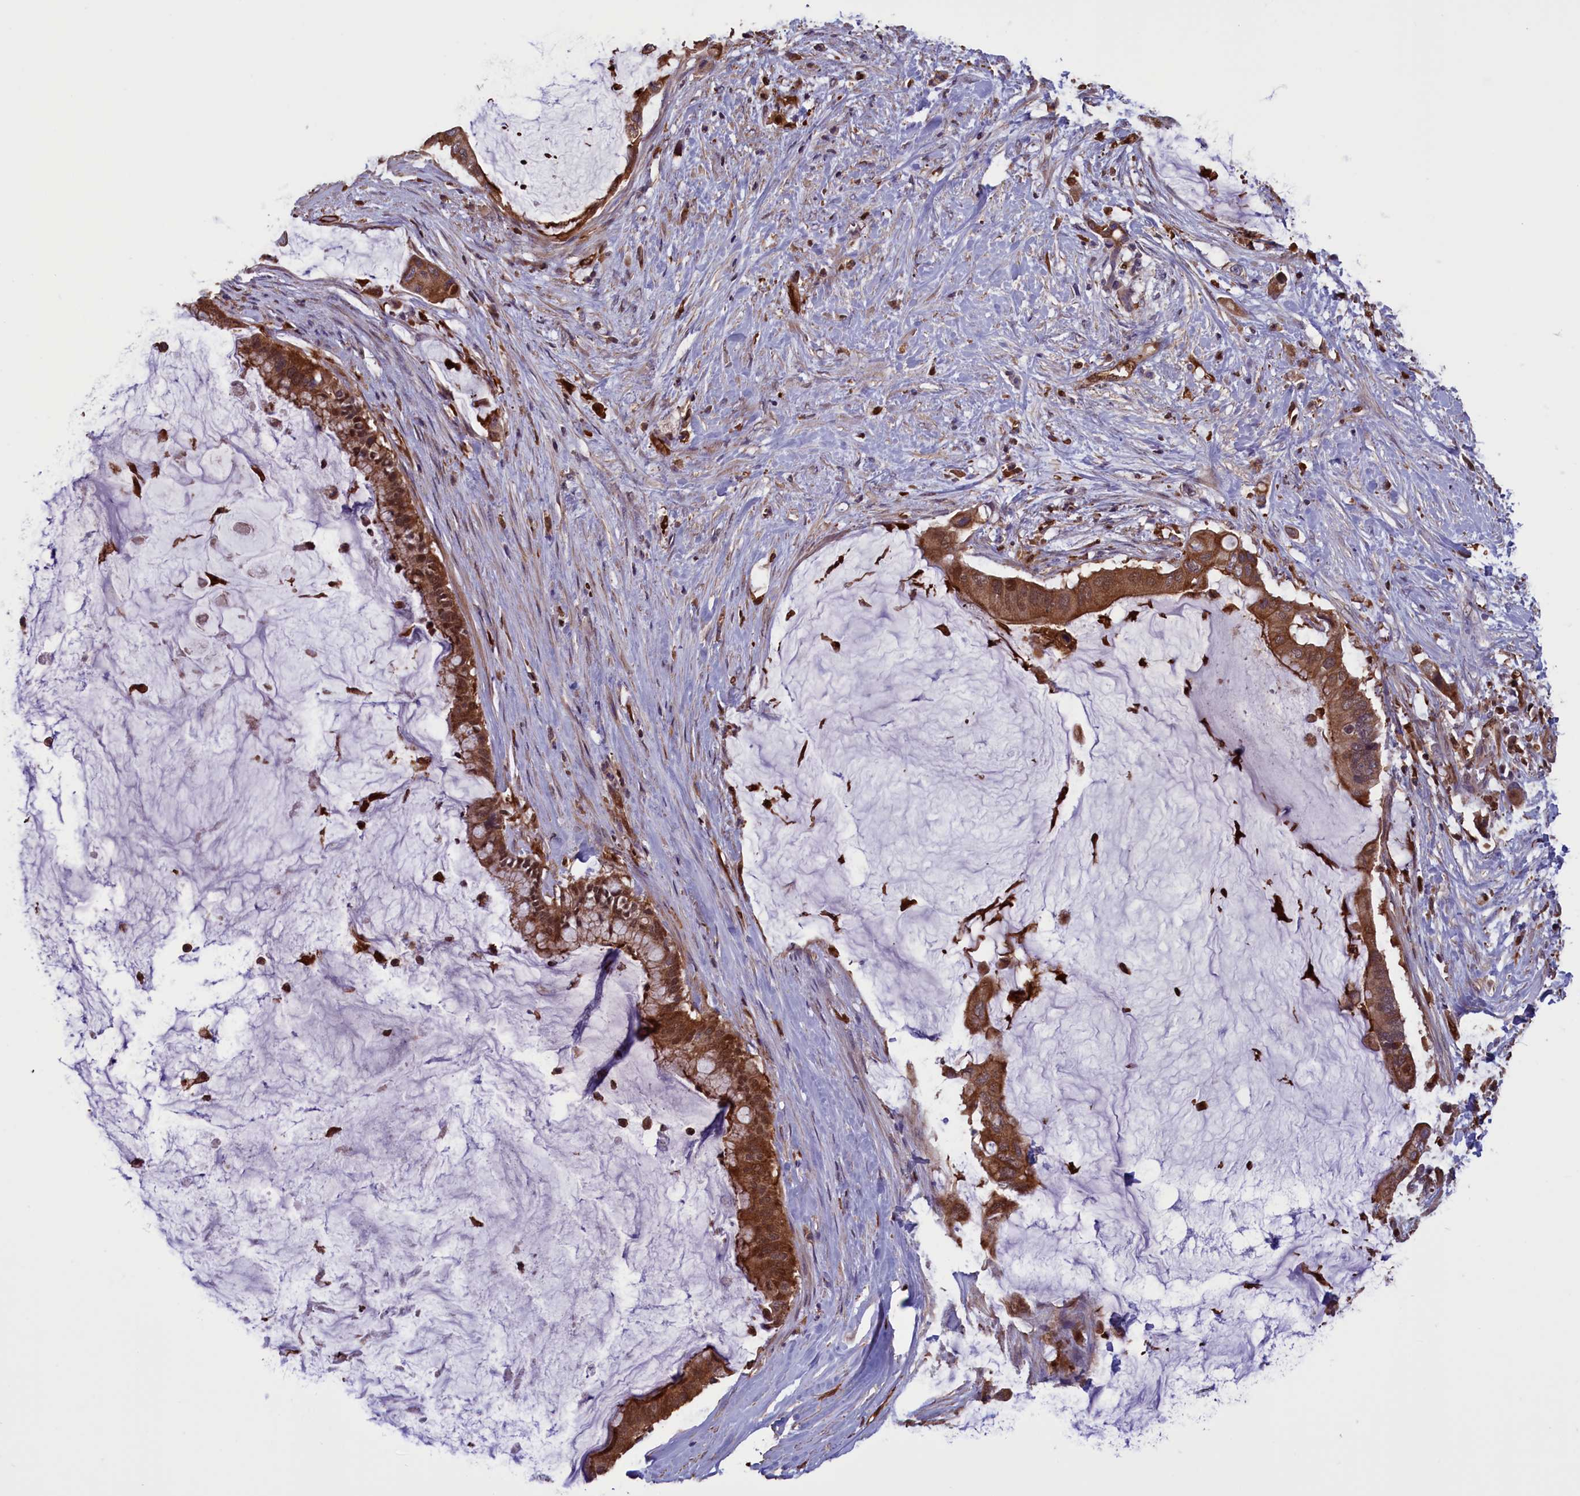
{"staining": {"intensity": "moderate", "quantity": ">75%", "location": "cytoplasmic/membranous"}, "tissue": "pancreatic cancer", "cell_type": "Tumor cells", "image_type": "cancer", "snomed": [{"axis": "morphology", "description": "Adenocarcinoma, NOS"}, {"axis": "topography", "description": "Pancreas"}], "caption": "Immunohistochemical staining of pancreatic adenocarcinoma reveals moderate cytoplasmic/membranous protein expression in about >75% of tumor cells. (DAB (3,3'-diaminobenzidine) = brown stain, brightfield microscopy at high magnification).", "gene": "ARHGAP18", "patient": {"sex": "male", "age": 41}}